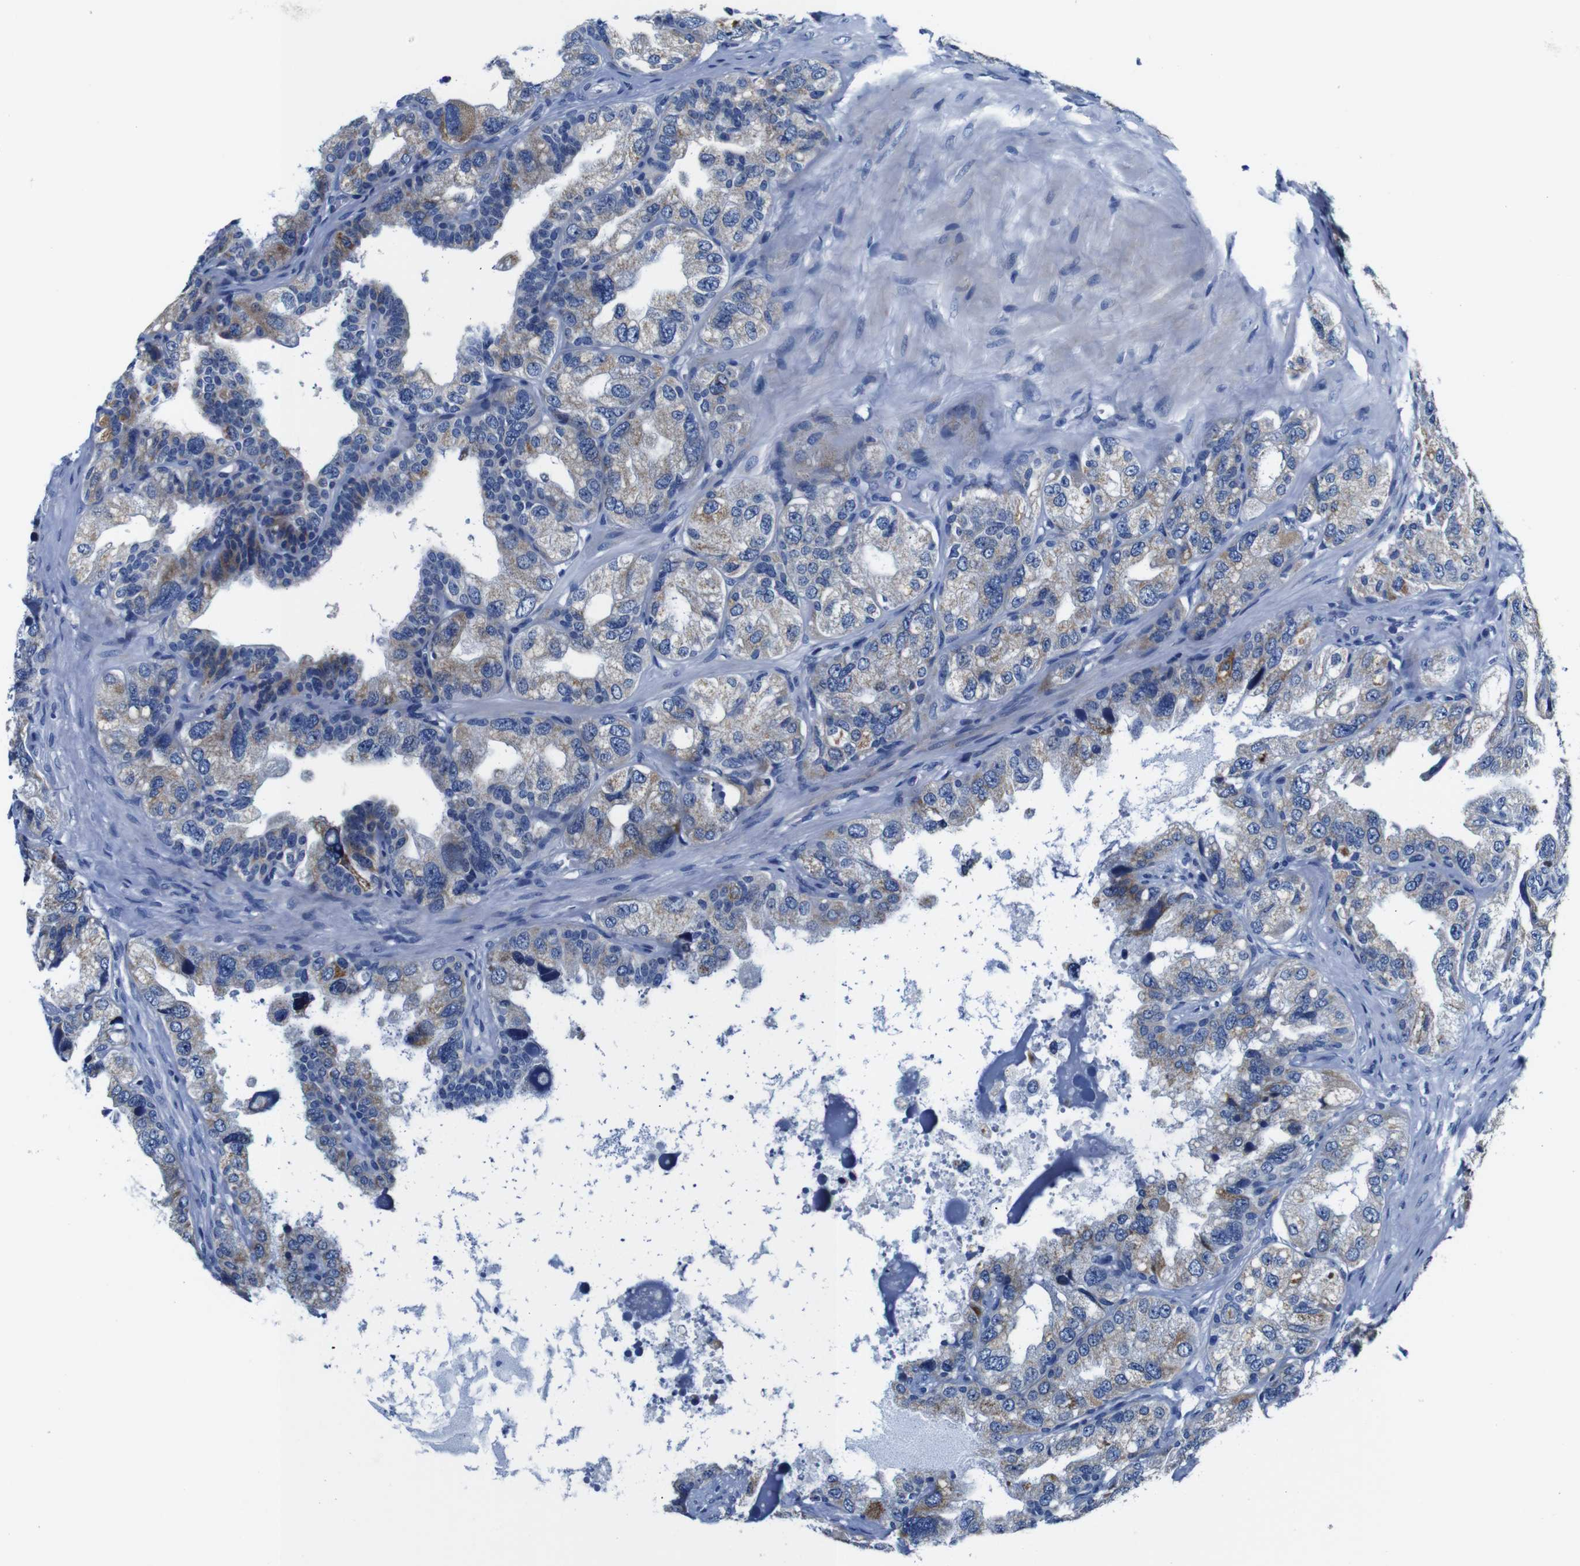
{"staining": {"intensity": "moderate", "quantity": "25%-75%", "location": "cytoplasmic/membranous"}, "tissue": "seminal vesicle", "cell_type": "Glandular cells", "image_type": "normal", "snomed": [{"axis": "morphology", "description": "Normal tissue, NOS"}, {"axis": "topography", "description": "Seminal veicle"}], "caption": "Immunohistochemical staining of normal seminal vesicle shows moderate cytoplasmic/membranous protein positivity in about 25%-75% of glandular cells. Nuclei are stained in blue.", "gene": "SNX19", "patient": {"sex": "male", "age": 68}}